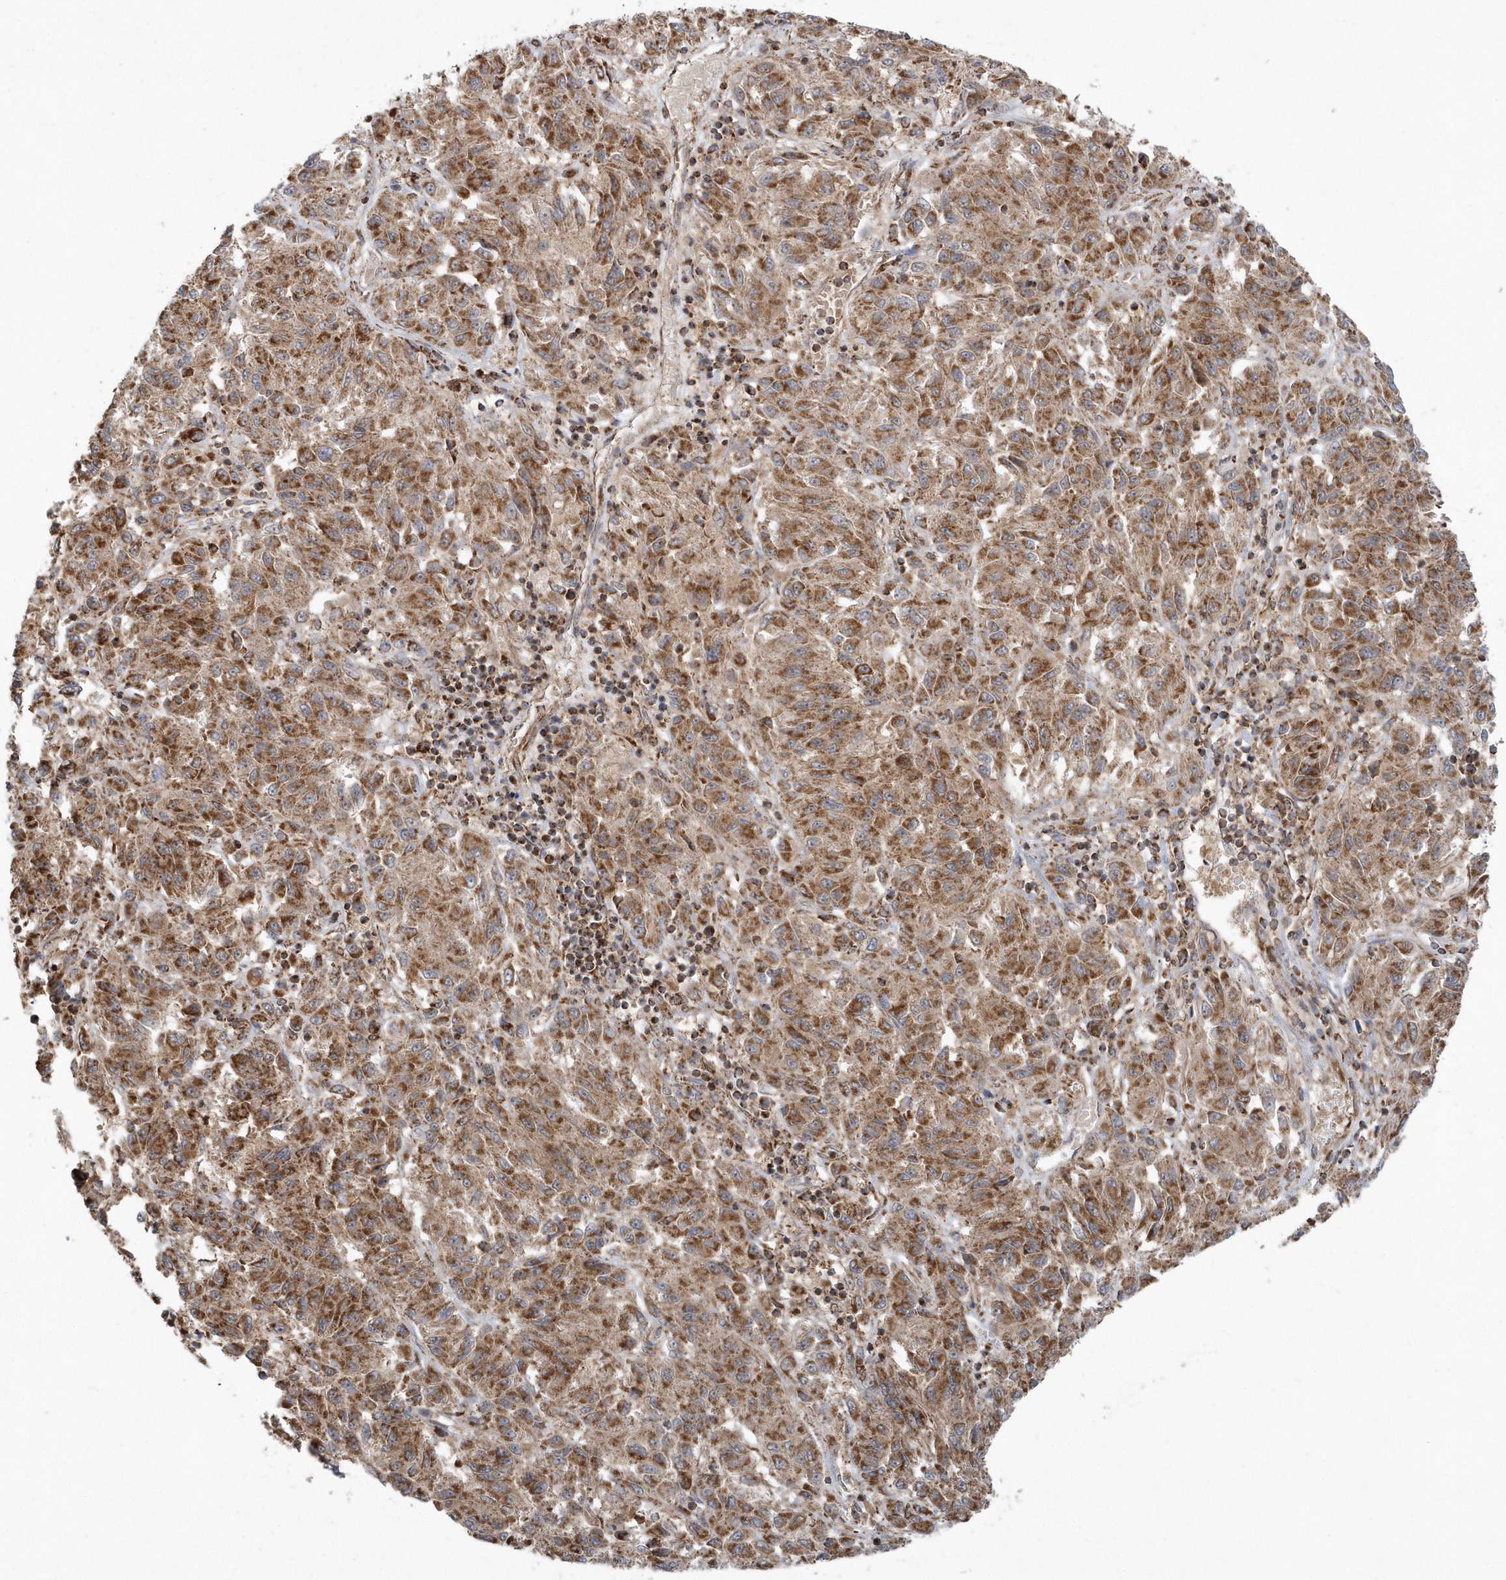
{"staining": {"intensity": "moderate", "quantity": ">75%", "location": "cytoplasmic/membranous"}, "tissue": "melanoma", "cell_type": "Tumor cells", "image_type": "cancer", "snomed": [{"axis": "morphology", "description": "Malignant melanoma, Metastatic site"}, {"axis": "topography", "description": "Lung"}], "caption": "Protein expression by immunohistochemistry displays moderate cytoplasmic/membranous positivity in approximately >75% of tumor cells in melanoma.", "gene": "PPP1R7", "patient": {"sex": "male", "age": 64}}